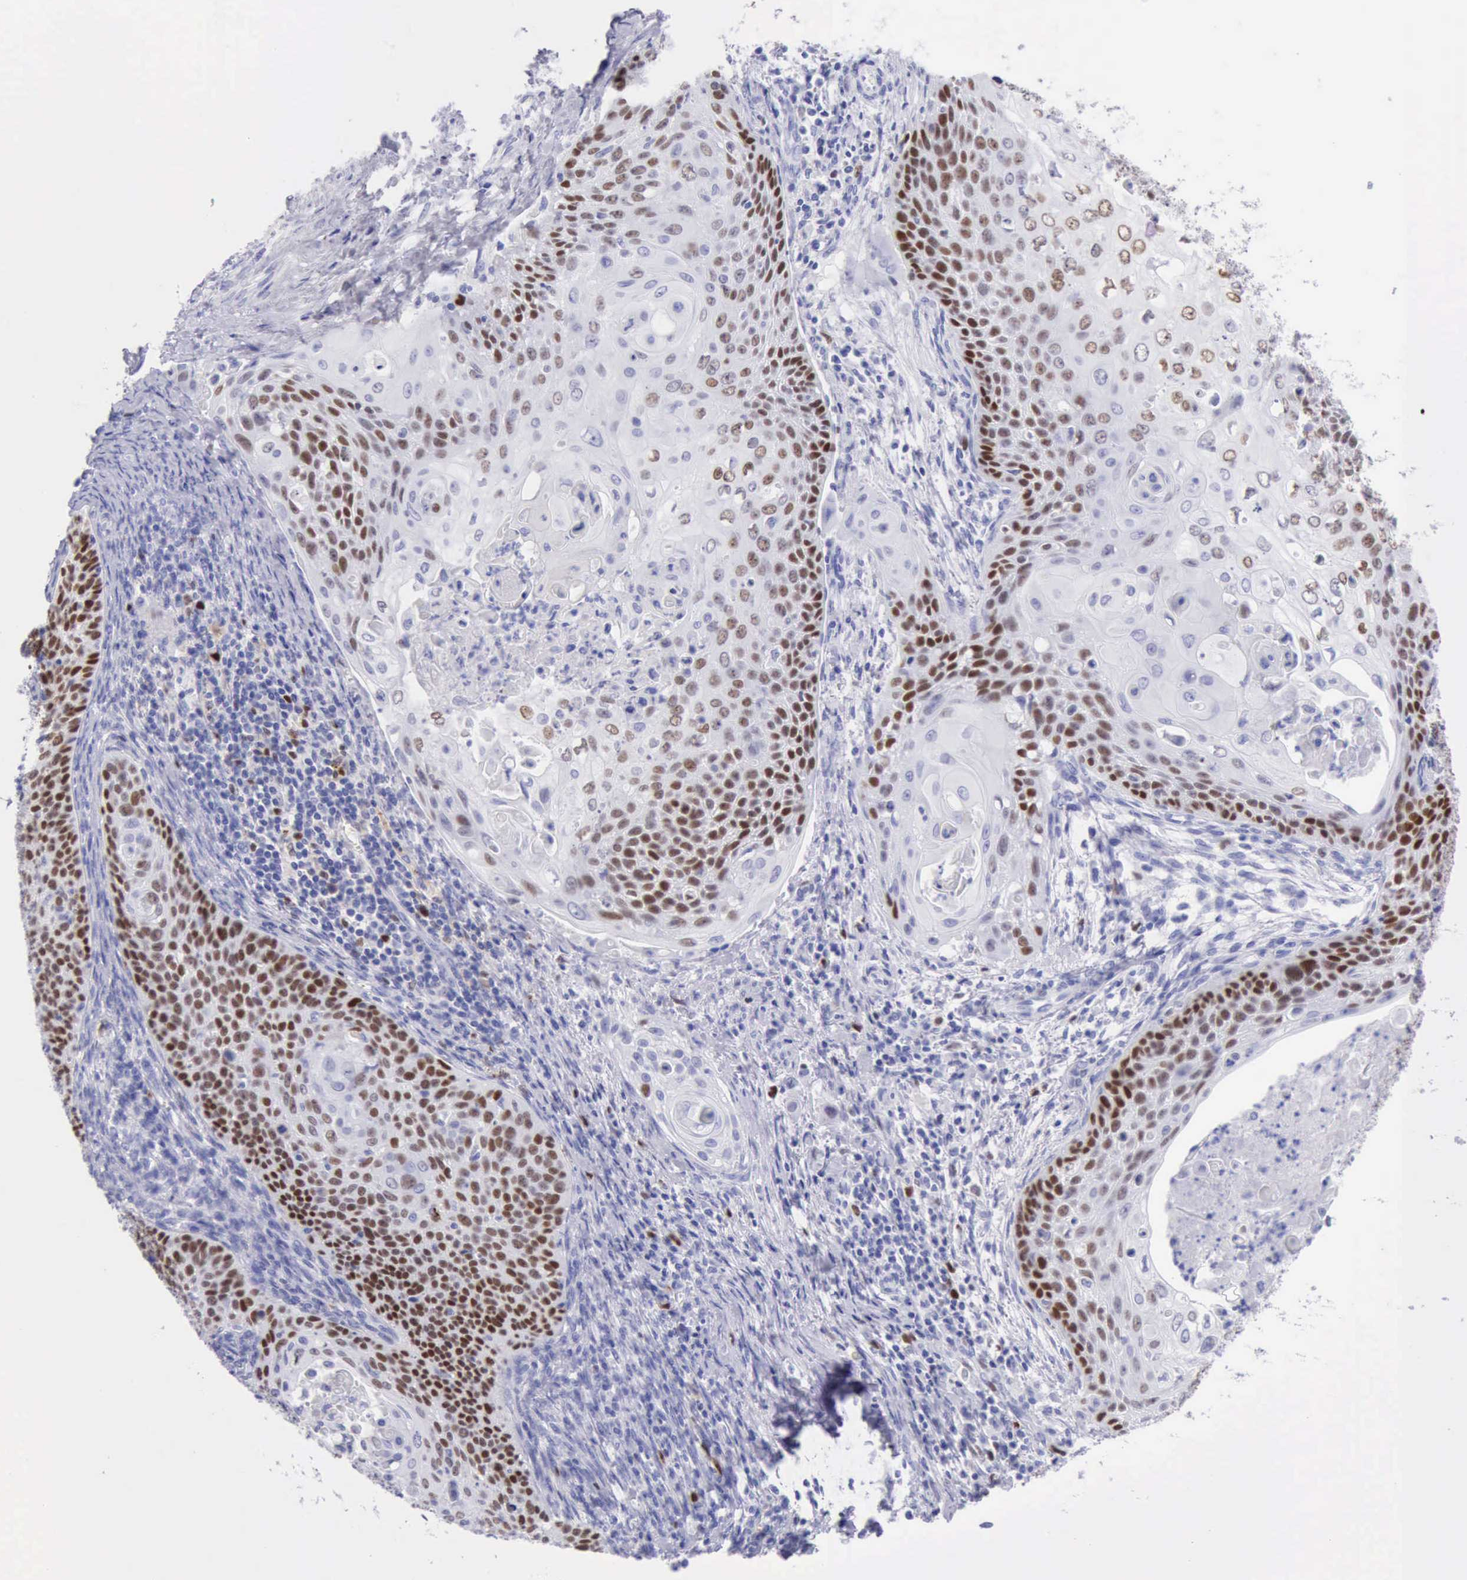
{"staining": {"intensity": "moderate", "quantity": "25%-75%", "location": "nuclear"}, "tissue": "cervical cancer", "cell_type": "Tumor cells", "image_type": "cancer", "snomed": [{"axis": "morphology", "description": "Squamous cell carcinoma, NOS"}, {"axis": "topography", "description": "Cervix"}], "caption": "Immunohistochemistry staining of cervical cancer, which reveals medium levels of moderate nuclear positivity in approximately 25%-75% of tumor cells indicating moderate nuclear protein expression. The staining was performed using DAB (3,3'-diaminobenzidine) (brown) for protein detection and nuclei were counterstained in hematoxylin (blue).", "gene": "MCM2", "patient": {"sex": "female", "age": 33}}